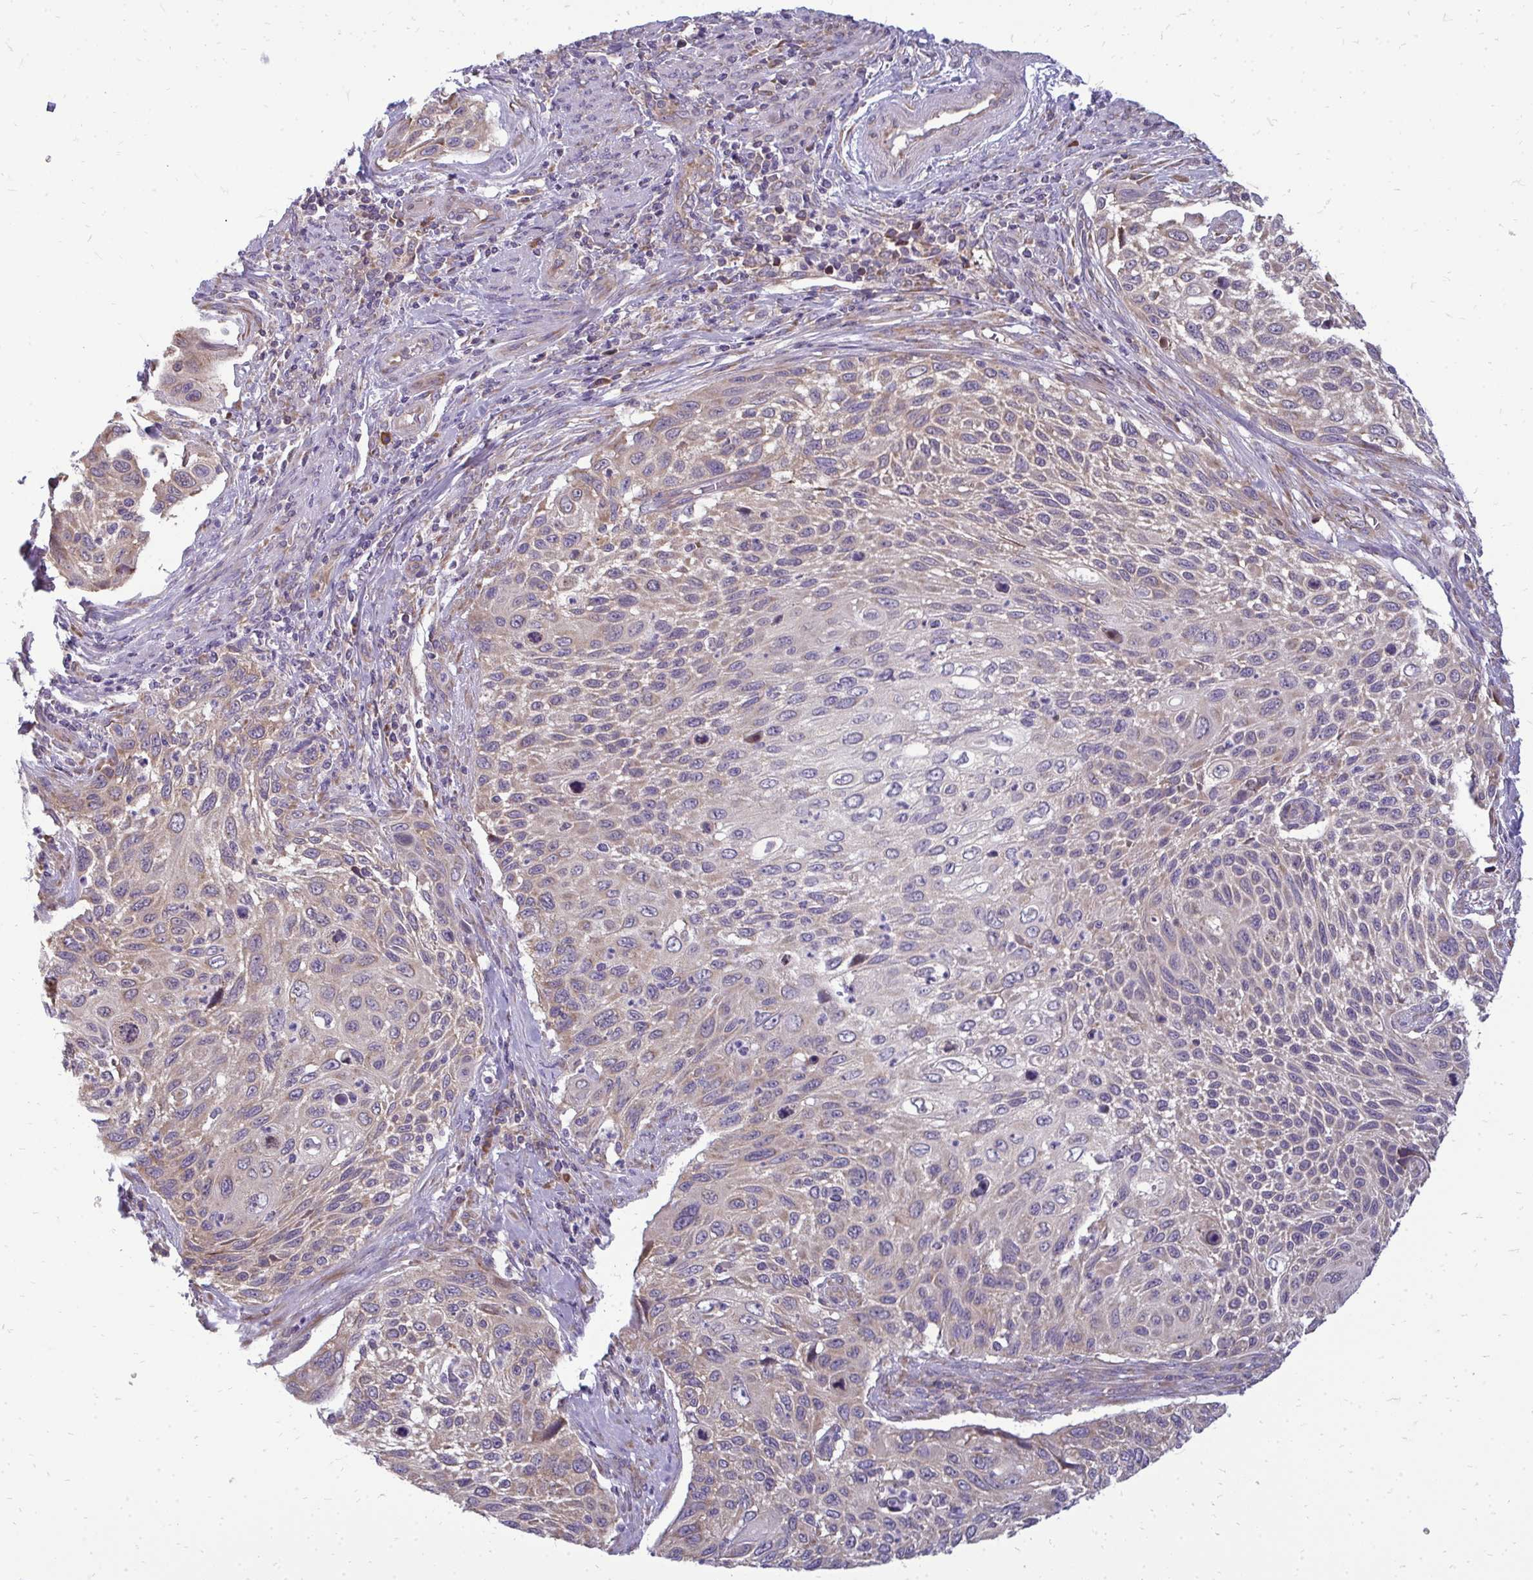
{"staining": {"intensity": "weak", "quantity": "25%-75%", "location": "cytoplasmic/membranous"}, "tissue": "cervical cancer", "cell_type": "Tumor cells", "image_type": "cancer", "snomed": [{"axis": "morphology", "description": "Squamous cell carcinoma, NOS"}, {"axis": "topography", "description": "Cervix"}], "caption": "Brown immunohistochemical staining in cervical cancer (squamous cell carcinoma) displays weak cytoplasmic/membranous expression in about 25%-75% of tumor cells. The protein is shown in brown color, while the nuclei are stained blue.", "gene": "RPLP2", "patient": {"sex": "female", "age": 70}}